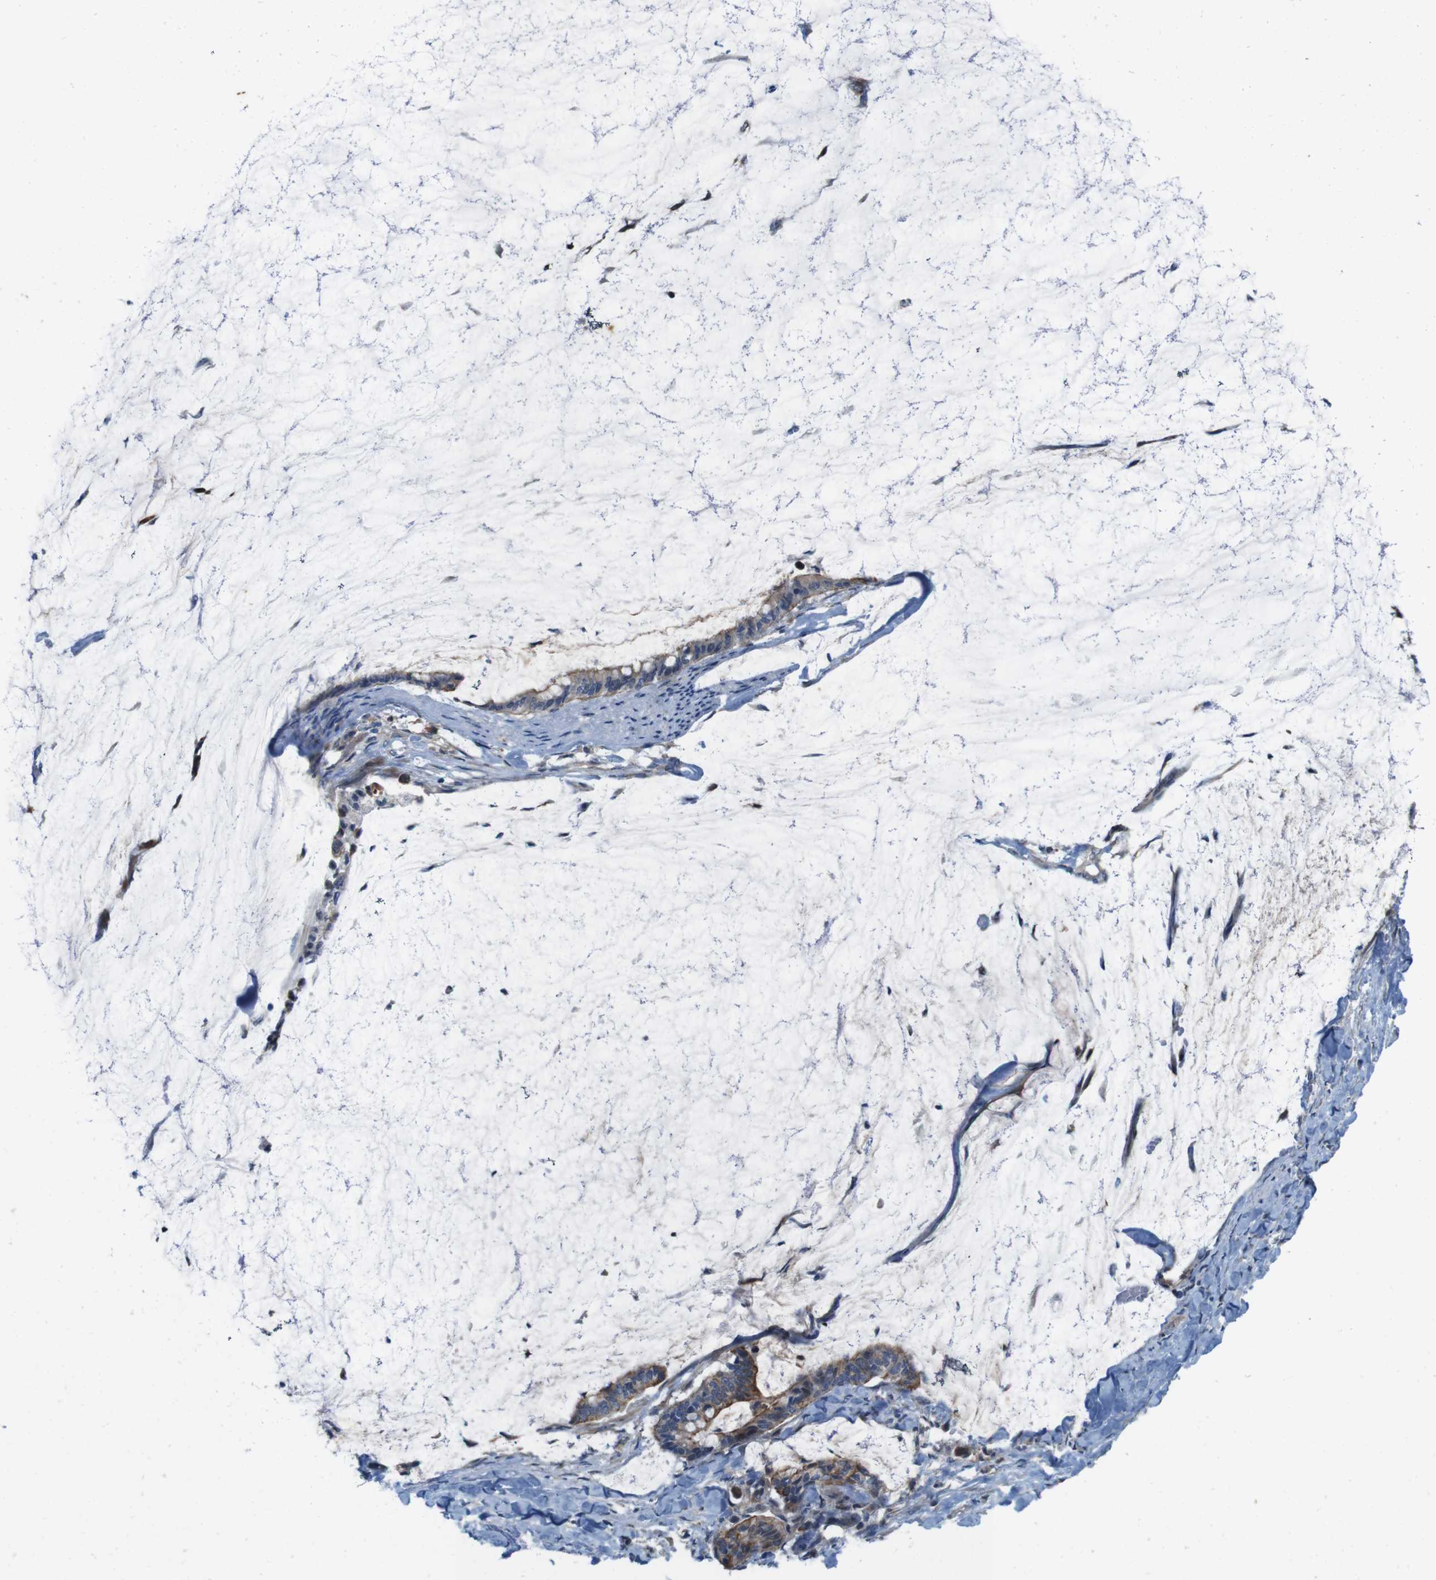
{"staining": {"intensity": "weak", "quantity": ">75%", "location": "cytoplasmic/membranous"}, "tissue": "pancreatic cancer", "cell_type": "Tumor cells", "image_type": "cancer", "snomed": [{"axis": "morphology", "description": "Adenocarcinoma, NOS"}, {"axis": "topography", "description": "Pancreas"}], "caption": "There is low levels of weak cytoplasmic/membranous staining in tumor cells of pancreatic adenocarcinoma, as demonstrated by immunohistochemical staining (brown color).", "gene": "SKI", "patient": {"sex": "male", "age": 41}}